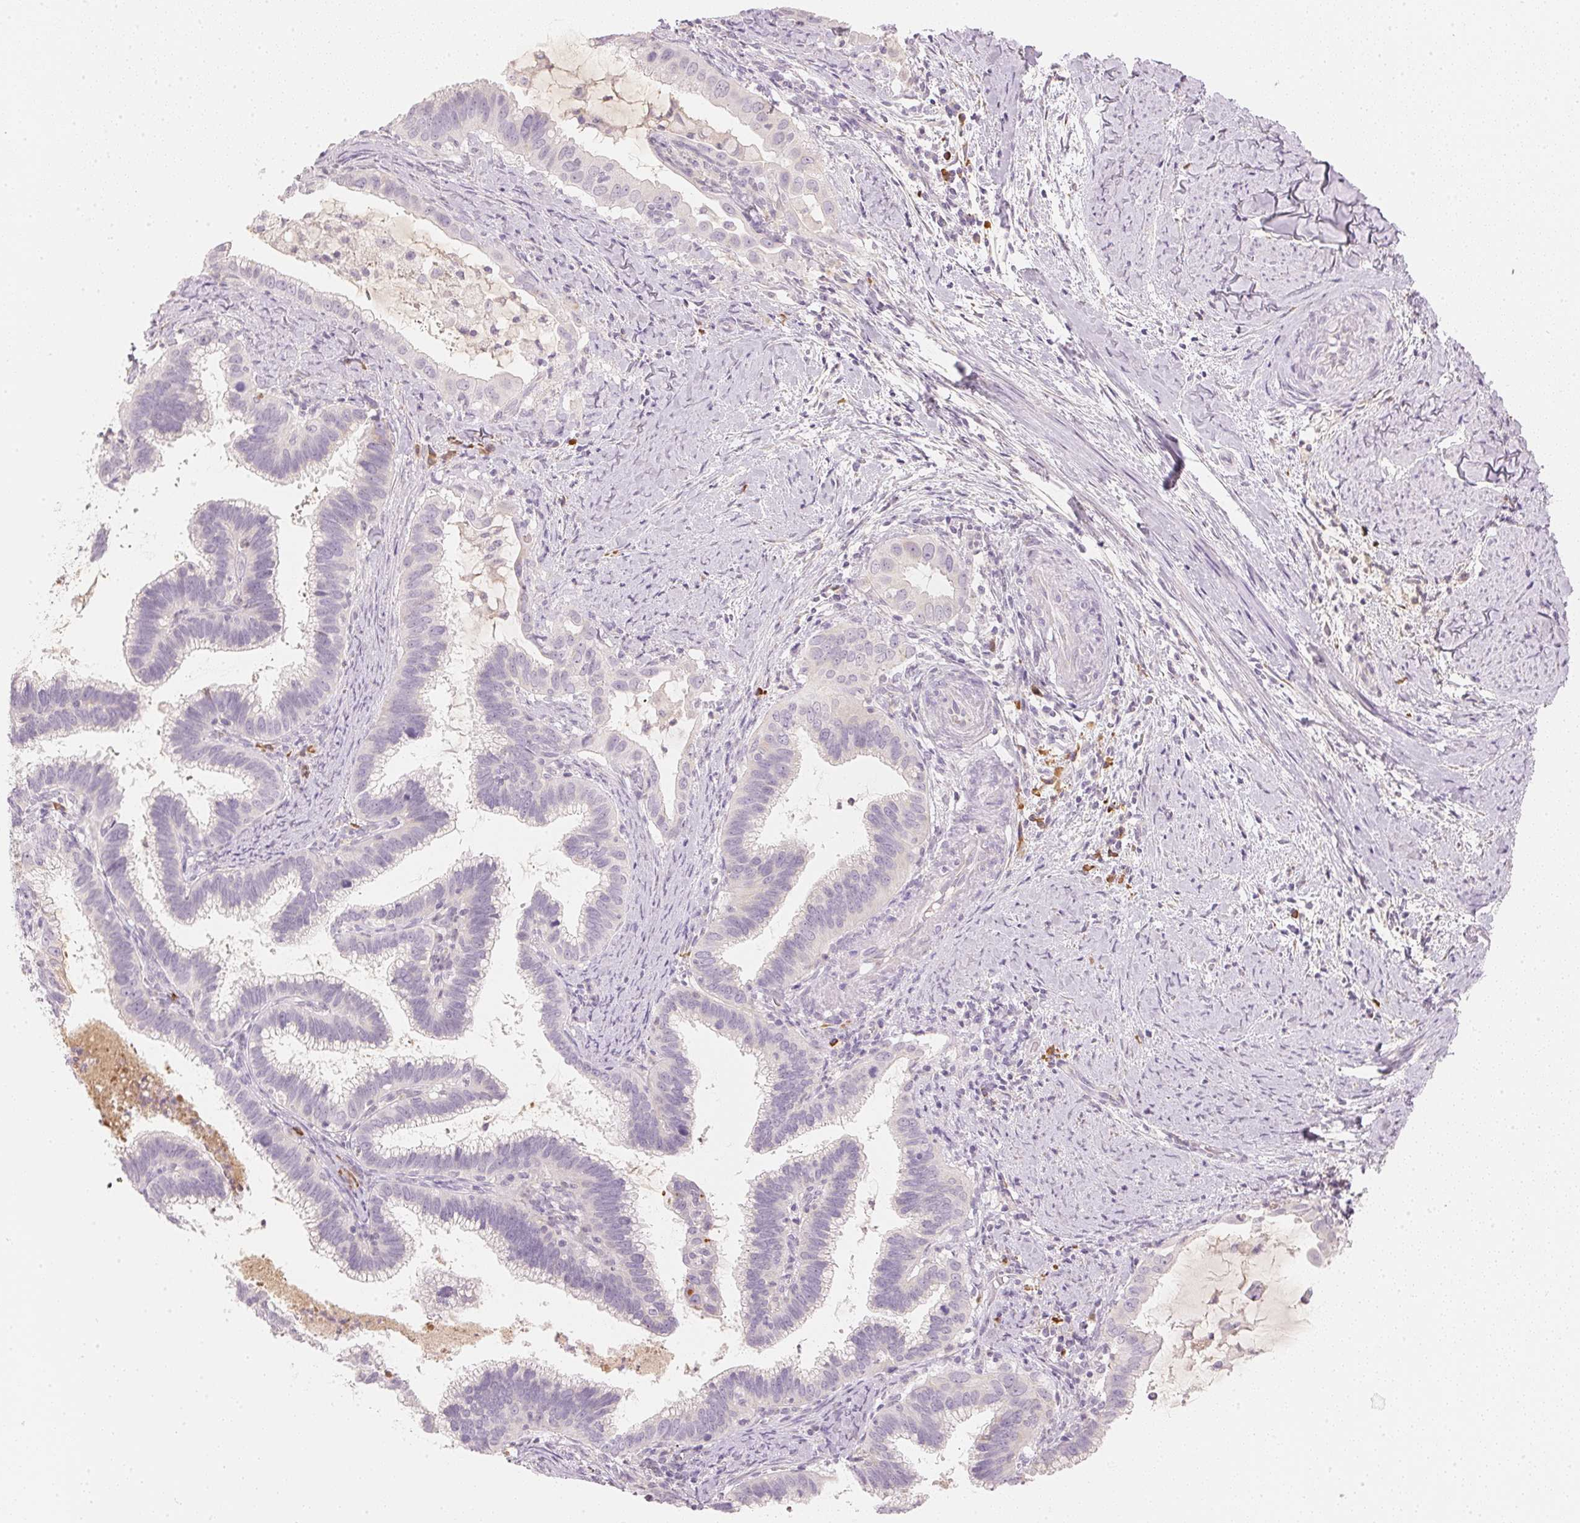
{"staining": {"intensity": "negative", "quantity": "none", "location": "none"}, "tissue": "cervical cancer", "cell_type": "Tumor cells", "image_type": "cancer", "snomed": [{"axis": "morphology", "description": "Adenocarcinoma, NOS"}, {"axis": "topography", "description": "Cervix"}], "caption": "Cervical cancer stained for a protein using IHC shows no expression tumor cells.", "gene": "RMDN2", "patient": {"sex": "female", "age": 61}}